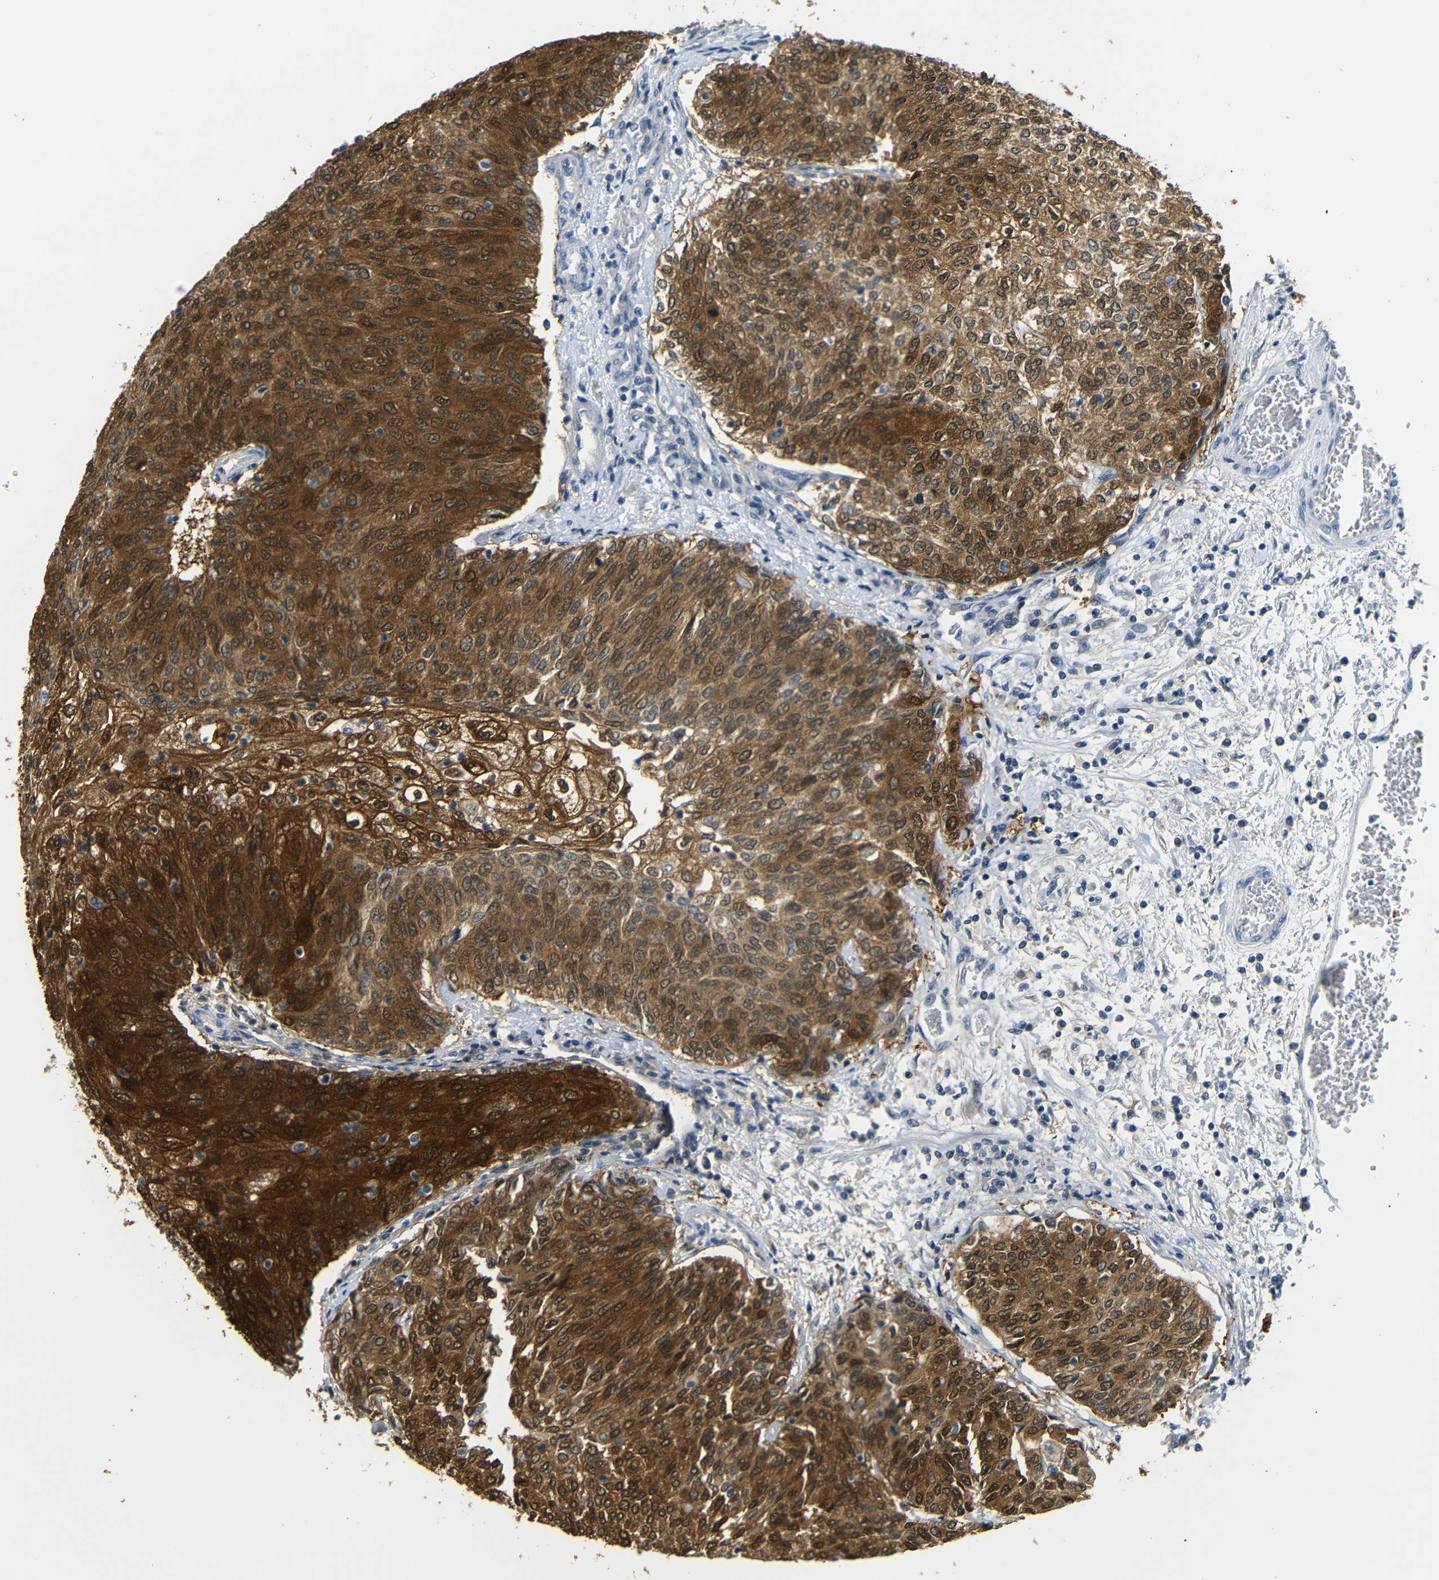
{"staining": {"intensity": "strong", "quantity": ">75%", "location": "cytoplasmic/membranous,nuclear"}, "tissue": "urothelial cancer", "cell_type": "Tumor cells", "image_type": "cancer", "snomed": [{"axis": "morphology", "description": "Urothelial carcinoma, Low grade"}, {"axis": "topography", "description": "Urinary bladder"}], "caption": "Urothelial cancer stained for a protein demonstrates strong cytoplasmic/membranous and nuclear positivity in tumor cells.", "gene": "SFN", "patient": {"sex": "female", "age": 79}}